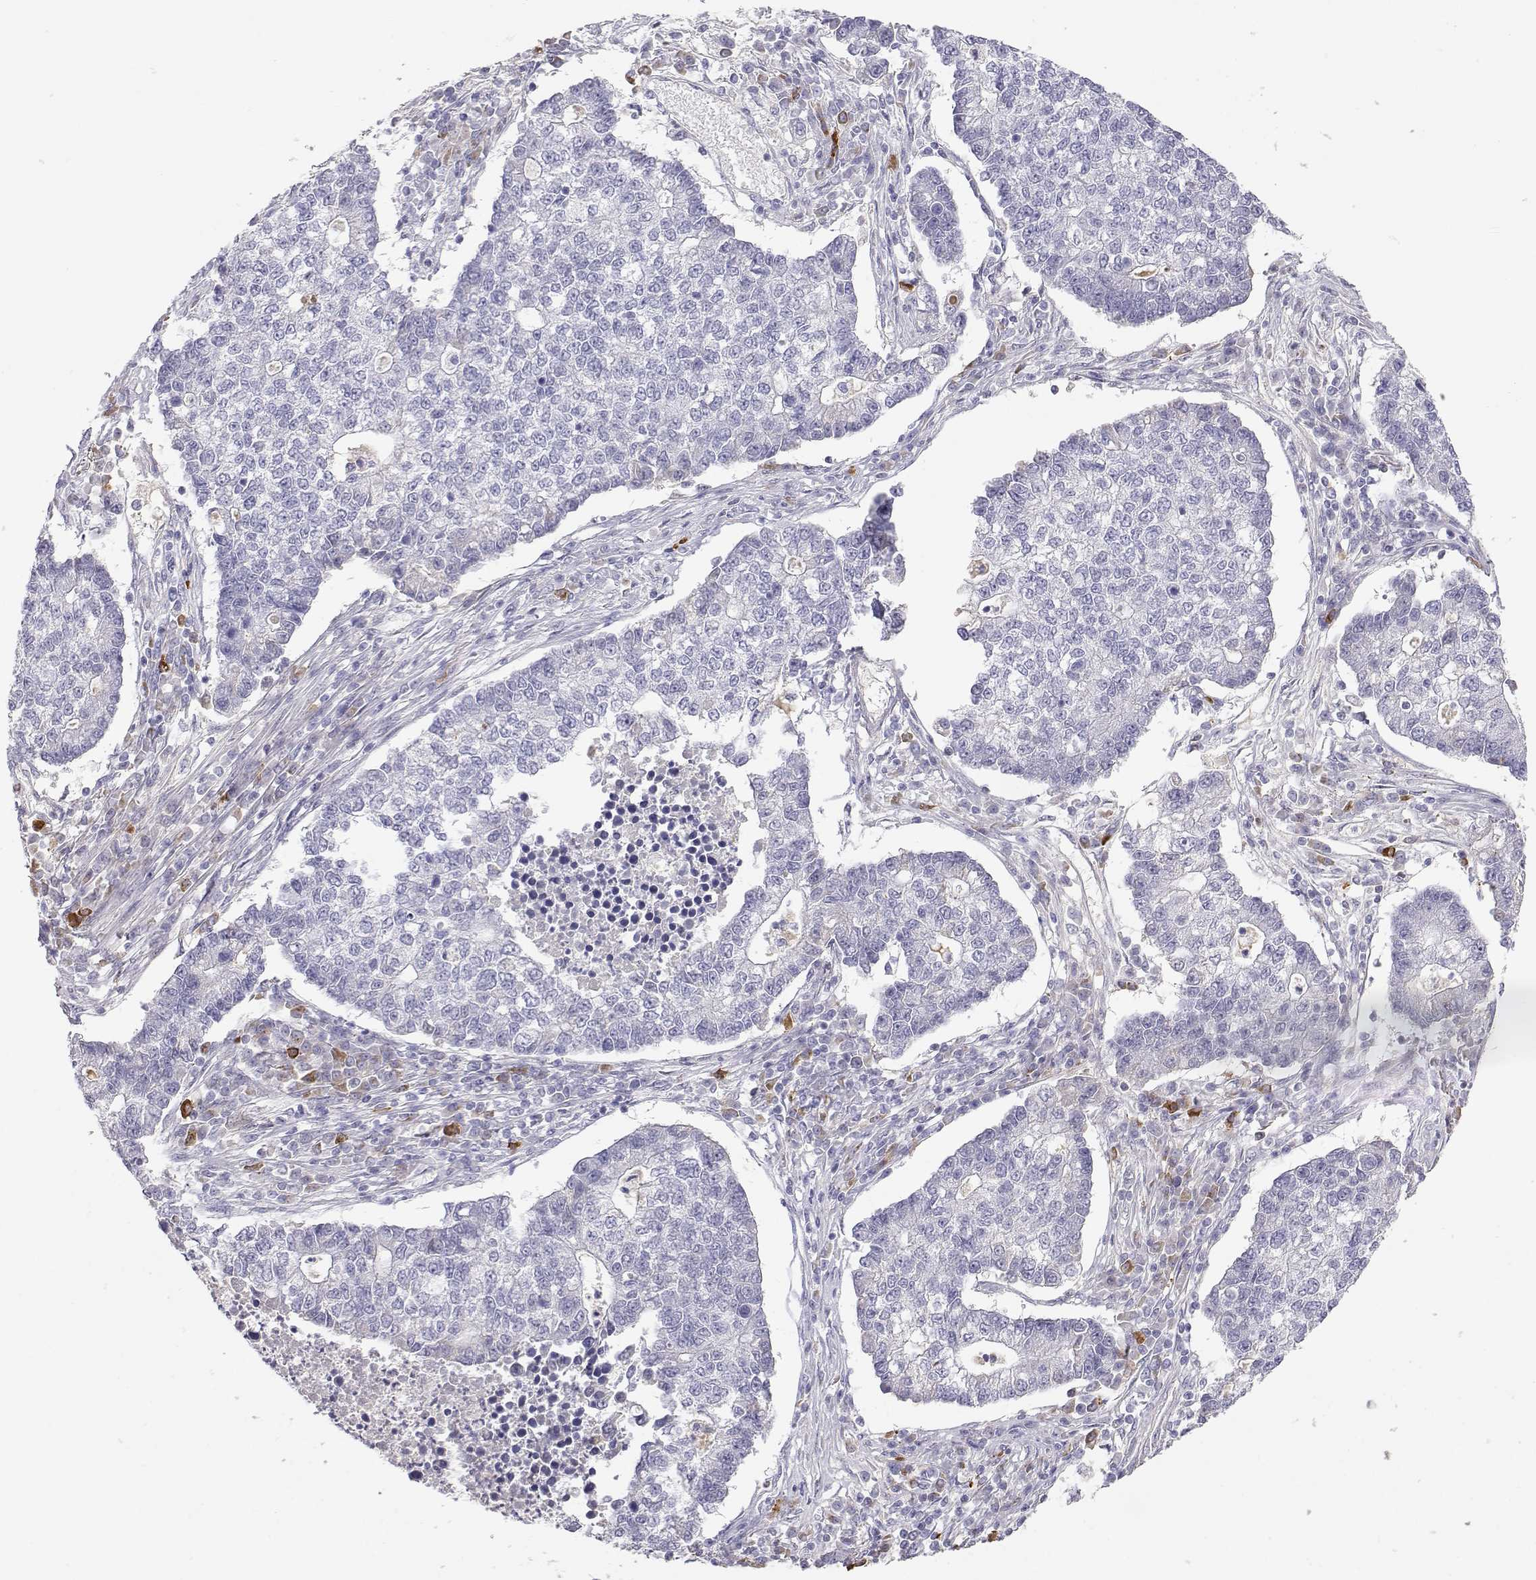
{"staining": {"intensity": "negative", "quantity": "none", "location": "none"}, "tissue": "lung cancer", "cell_type": "Tumor cells", "image_type": "cancer", "snomed": [{"axis": "morphology", "description": "Adenocarcinoma, NOS"}, {"axis": "topography", "description": "Lung"}], "caption": "Immunohistochemistry (IHC) of lung cancer displays no staining in tumor cells. Nuclei are stained in blue.", "gene": "CDHR1", "patient": {"sex": "male", "age": 57}}